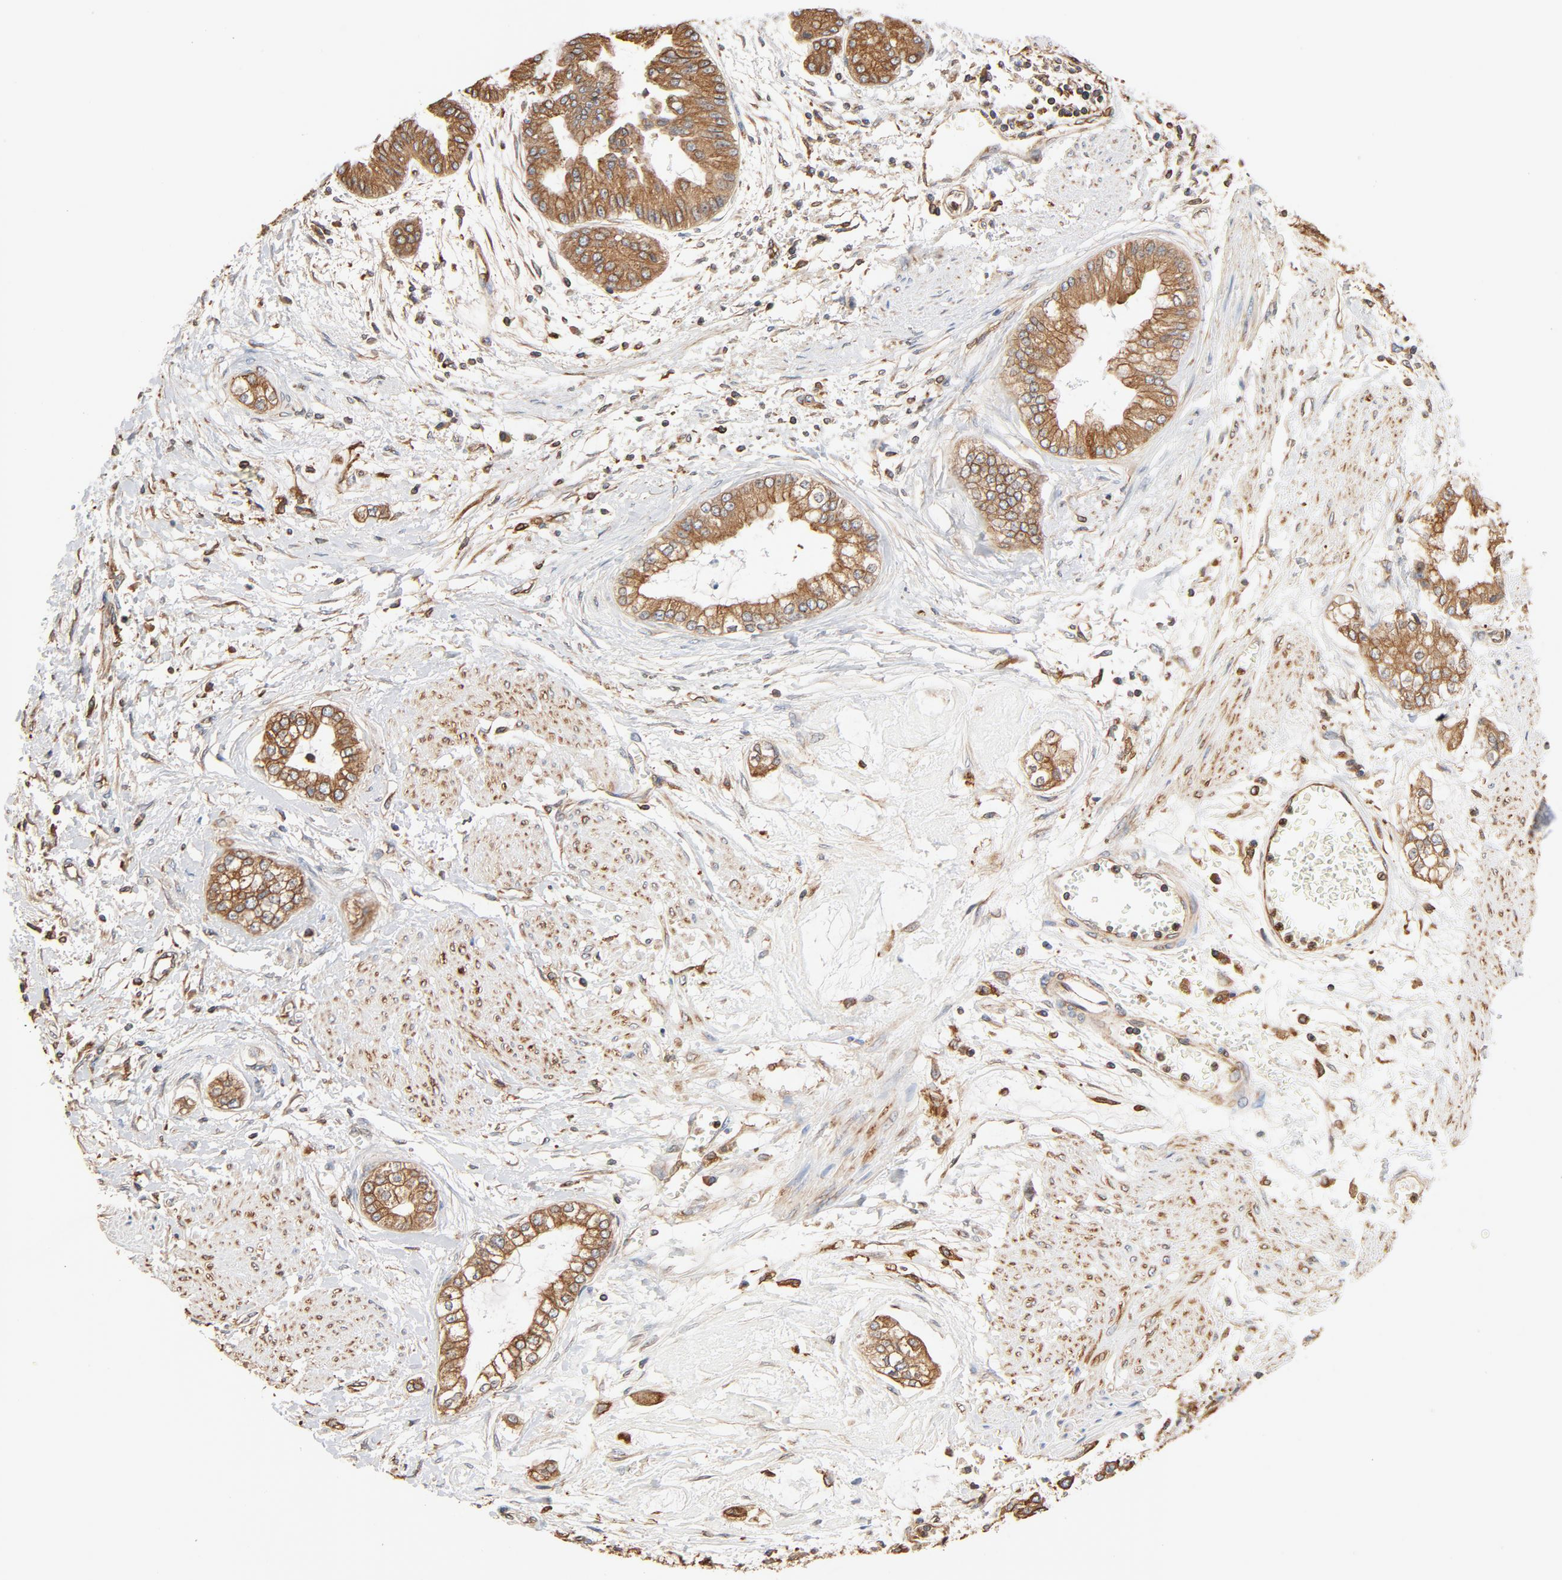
{"staining": {"intensity": "moderate", "quantity": ">75%", "location": "cytoplasmic/membranous"}, "tissue": "liver cancer", "cell_type": "Tumor cells", "image_type": "cancer", "snomed": [{"axis": "morphology", "description": "Cholangiocarcinoma"}, {"axis": "topography", "description": "Liver"}], "caption": "Immunohistochemistry (IHC) (DAB (3,3'-diaminobenzidine)) staining of human liver cancer (cholangiocarcinoma) exhibits moderate cytoplasmic/membranous protein staining in about >75% of tumor cells. (brown staining indicates protein expression, while blue staining denotes nuclei).", "gene": "BCAP31", "patient": {"sex": "female", "age": 79}}